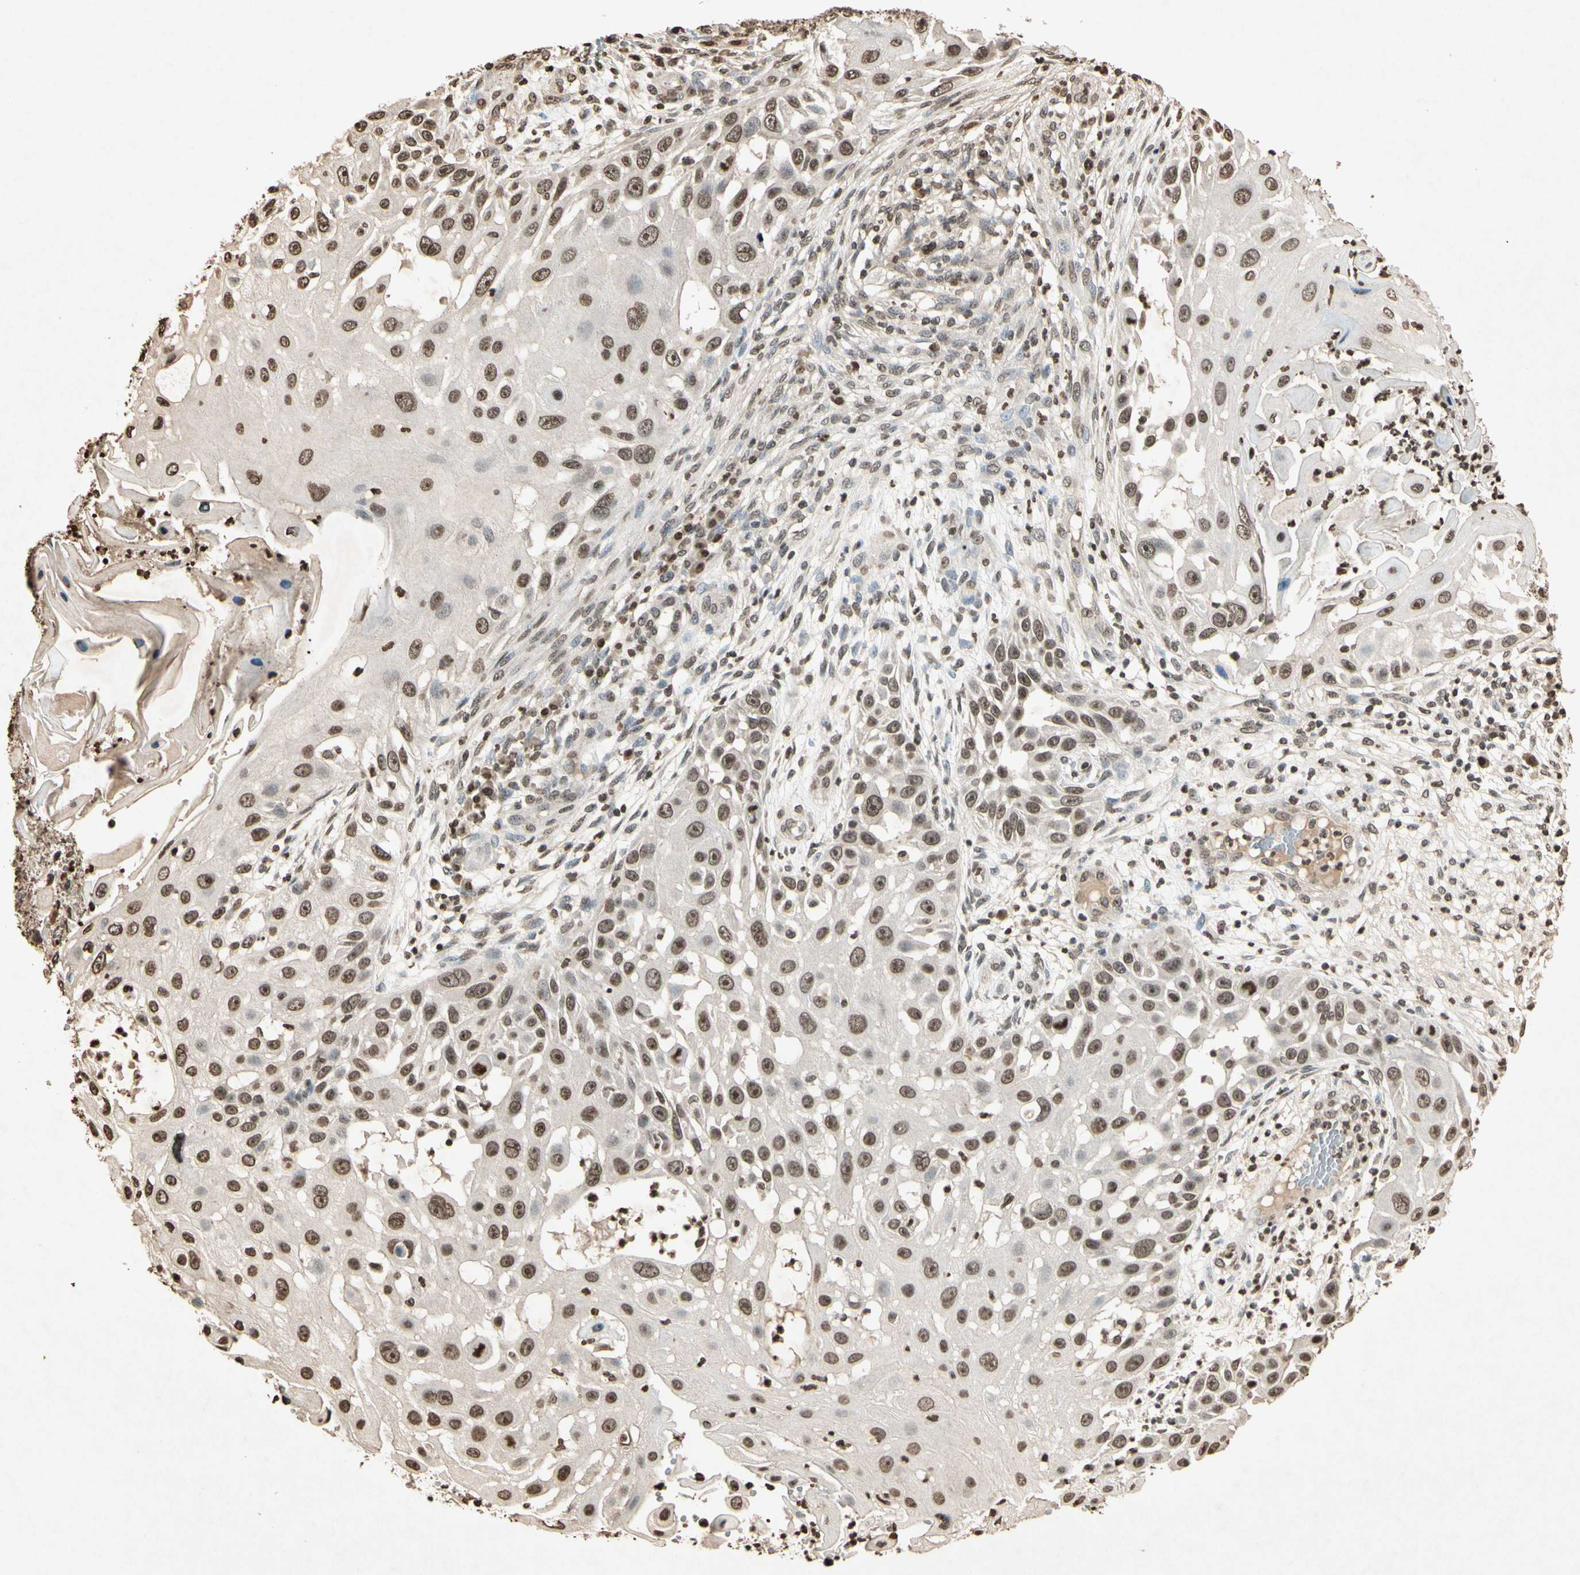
{"staining": {"intensity": "moderate", "quantity": "25%-75%", "location": "nuclear"}, "tissue": "skin cancer", "cell_type": "Tumor cells", "image_type": "cancer", "snomed": [{"axis": "morphology", "description": "Squamous cell carcinoma, NOS"}, {"axis": "topography", "description": "Skin"}], "caption": "Immunohistochemical staining of skin cancer (squamous cell carcinoma) exhibits medium levels of moderate nuclear expression in approximately 25%-75% of tumor cells.", "gene": "TOP1", "patient": {"sex": "female", "age": 44}}